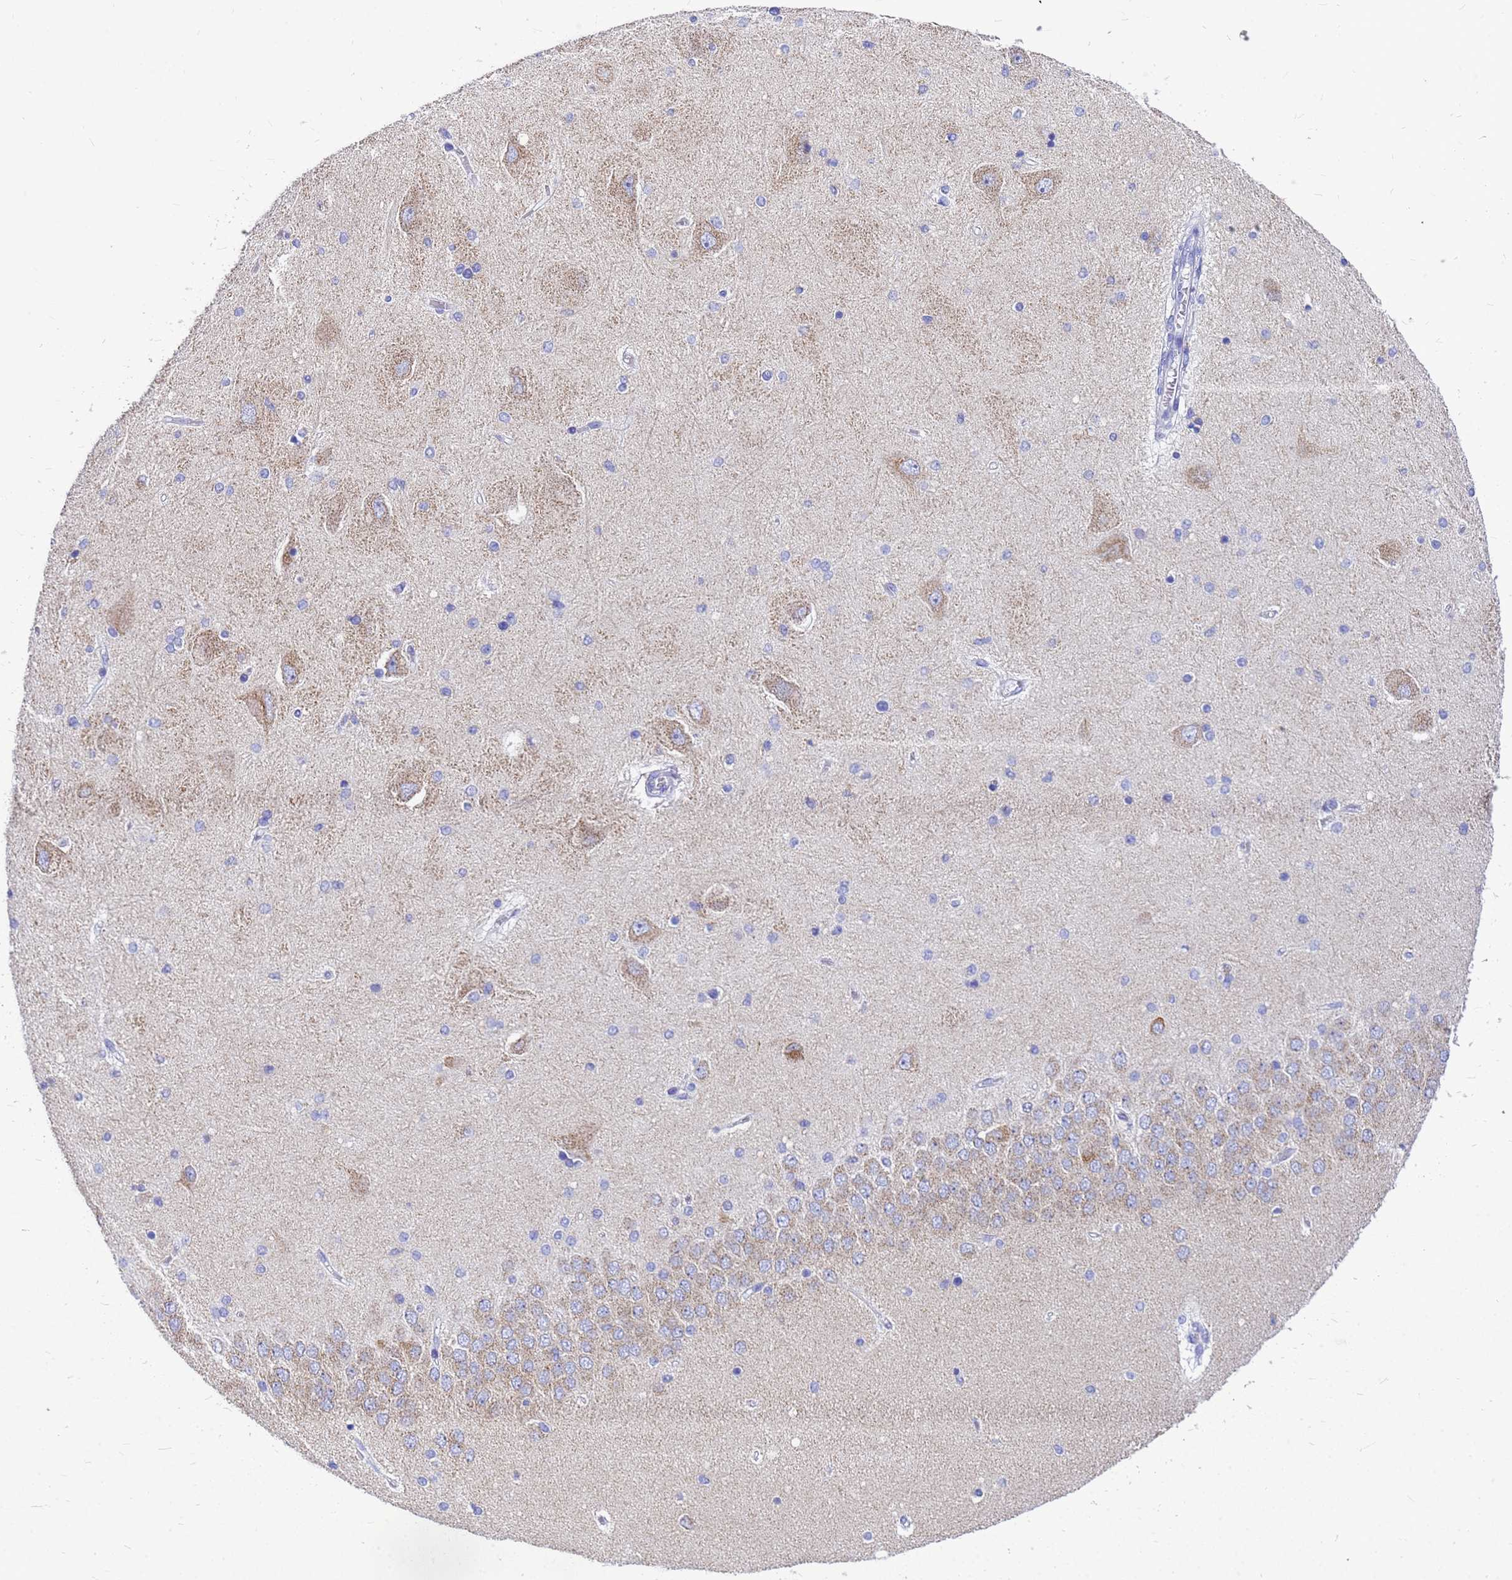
{"staining": {"intensity": "negative", "quantity": "none", "location": "none"}, "tissue": "hippocampus", "cell_type": "Glial cells", "image_type": "normal", "snomed": [{"axis": "morphology", "description": "Normal tissue, NOS"}, {"axis": "topography", "description": "Hippocampus"}], "caption": "This is a image of immunohistochemistry (IHC) staining of benign hippocampus, which shows no staining in glial cells.", "gene": "OR52E2", "patient": {"sex": "female", "age": 54}}